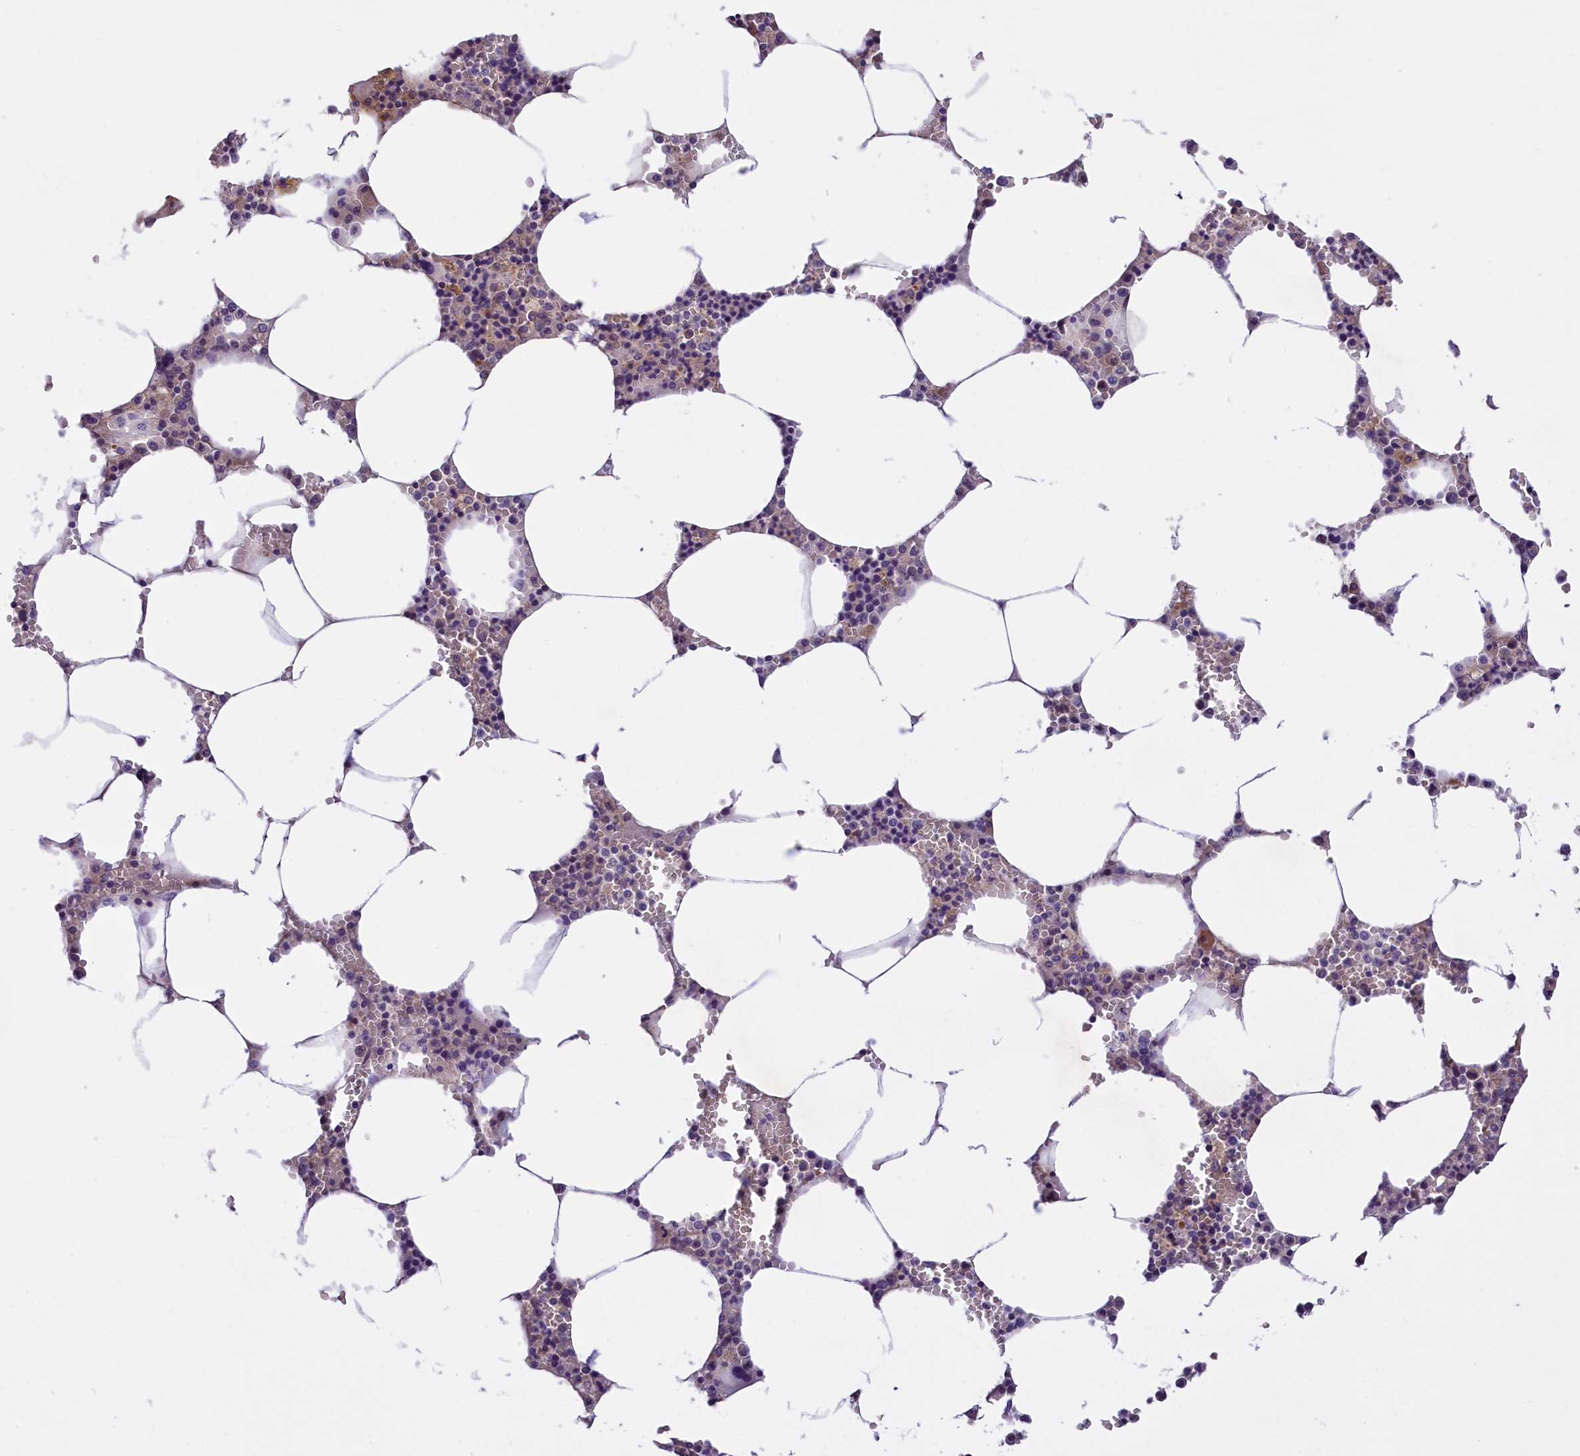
{"staining": {"intensity": "weak", "quantity": "<25%", "location": "cytoplasmic/membranous"}, "tissue": "bone marrow", "cell_type": "Hematopoietic cells", "image_type": "normal", "snomed": [{"axis": "morphology", "description": "Normal tissue, NOS"}, {"axis": "topography", "description": "Bone marrow"}], "caption": "Benign bone marrow was stained to show a protein in brown. There is no significant expression in hematopoietic cells. The staining was performed using DAB (3,3'-diaminobenzidine) to visualize the protein expression in brown, while the nuclei were stained in blue with hematoxylin (Magnification: 20x).", "gene": "CCDC32", "patient": {"sex": "male", "age": 70}}